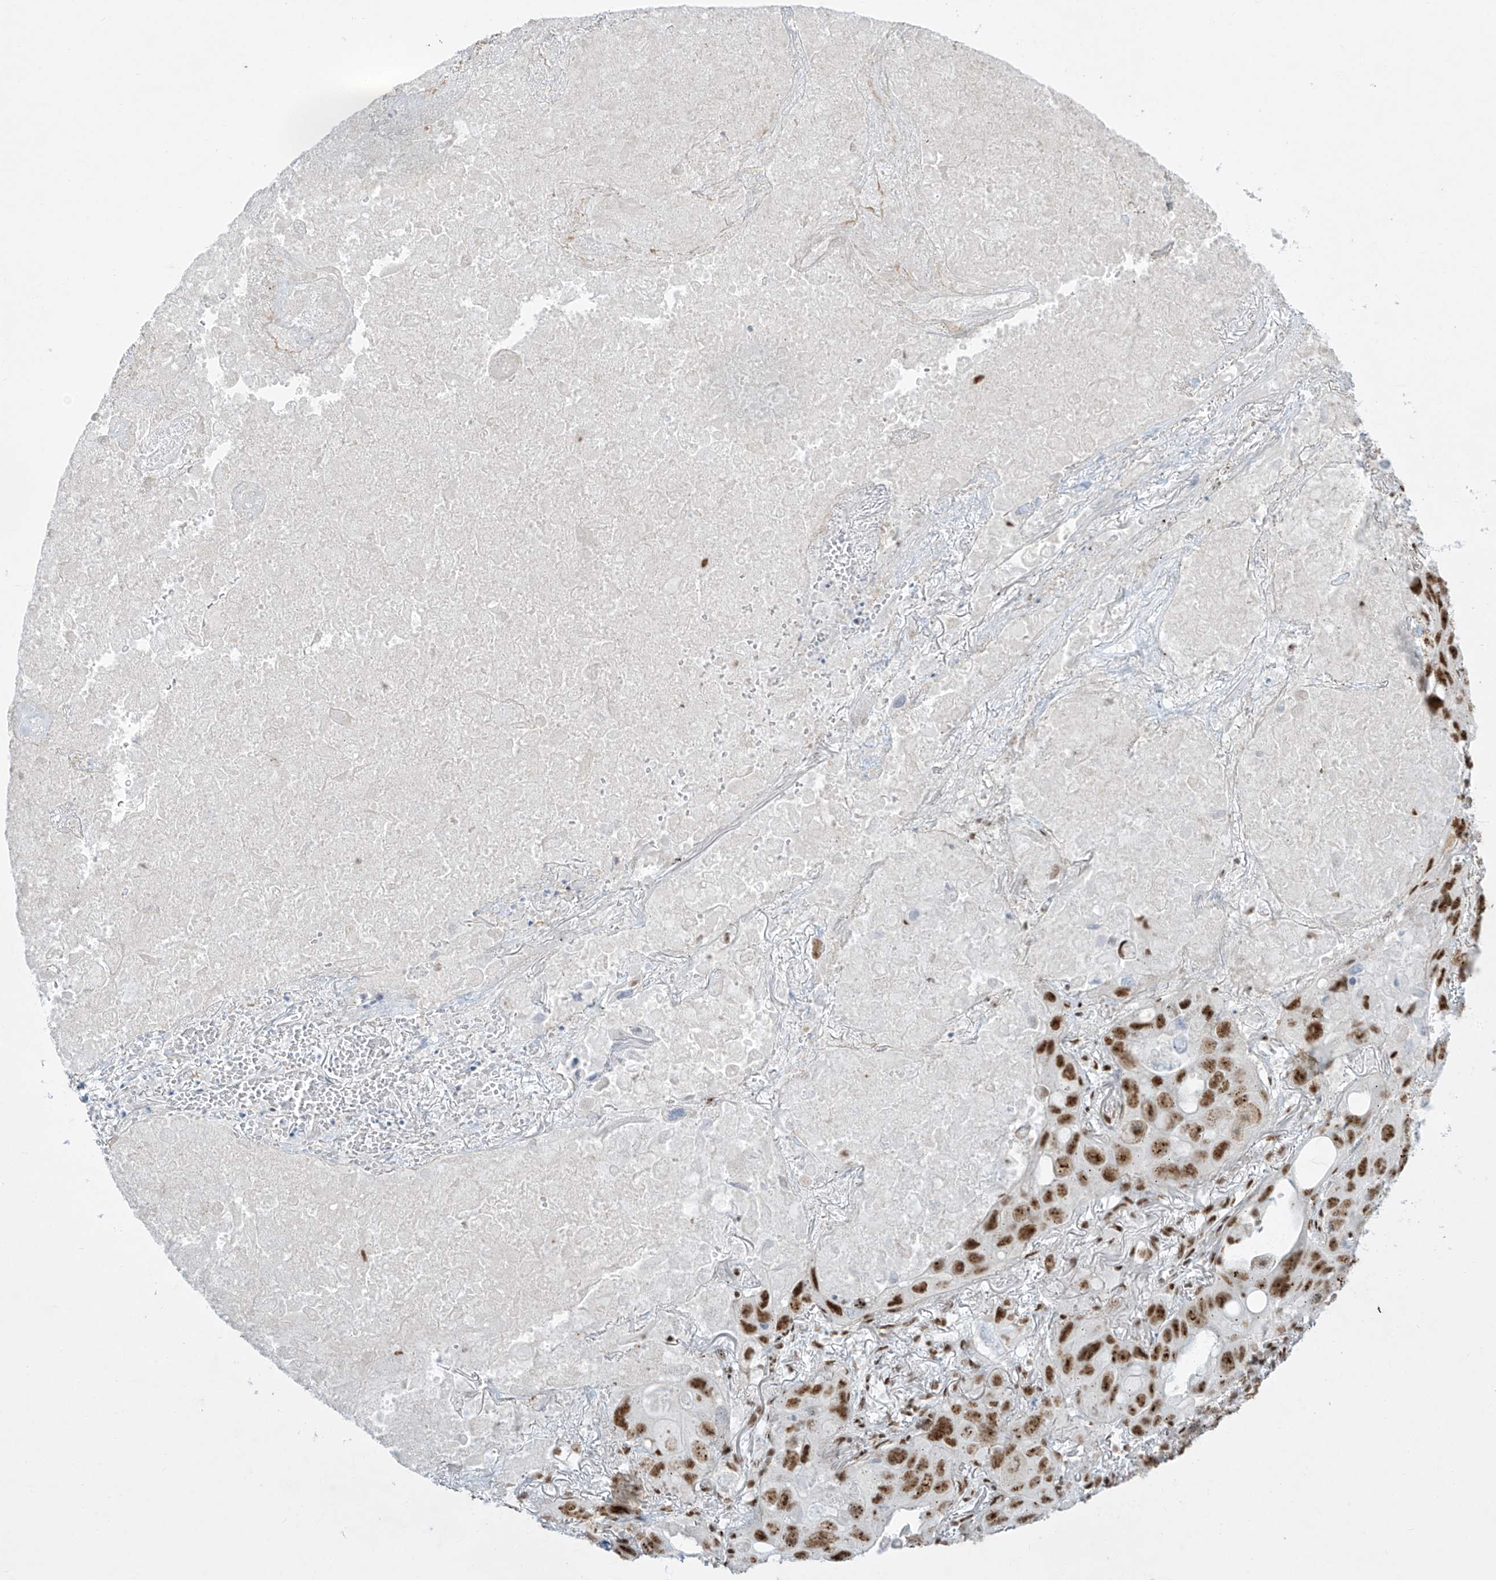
{"staining": {"intensity": "moderate", "quantity": ">75%", "location": "nuclear"}, "tissue": "lung cancer", "cell_type": "Tumor cells", "image_type": "cancer", "snomed": [{"axis": "morphology", "description": "Squamous cell carcinoma, NOS"}, {"axis": "topography", "description": "Lung"}], "caption": "Immunohistochemical staining of lung cancer (squamous cell carcinoma) shows medium levels of moderate nuclear expression in about >75% of tumor cells.", "gene": "MS4A6A", "patient": {"sex": "female", "age": 73}}